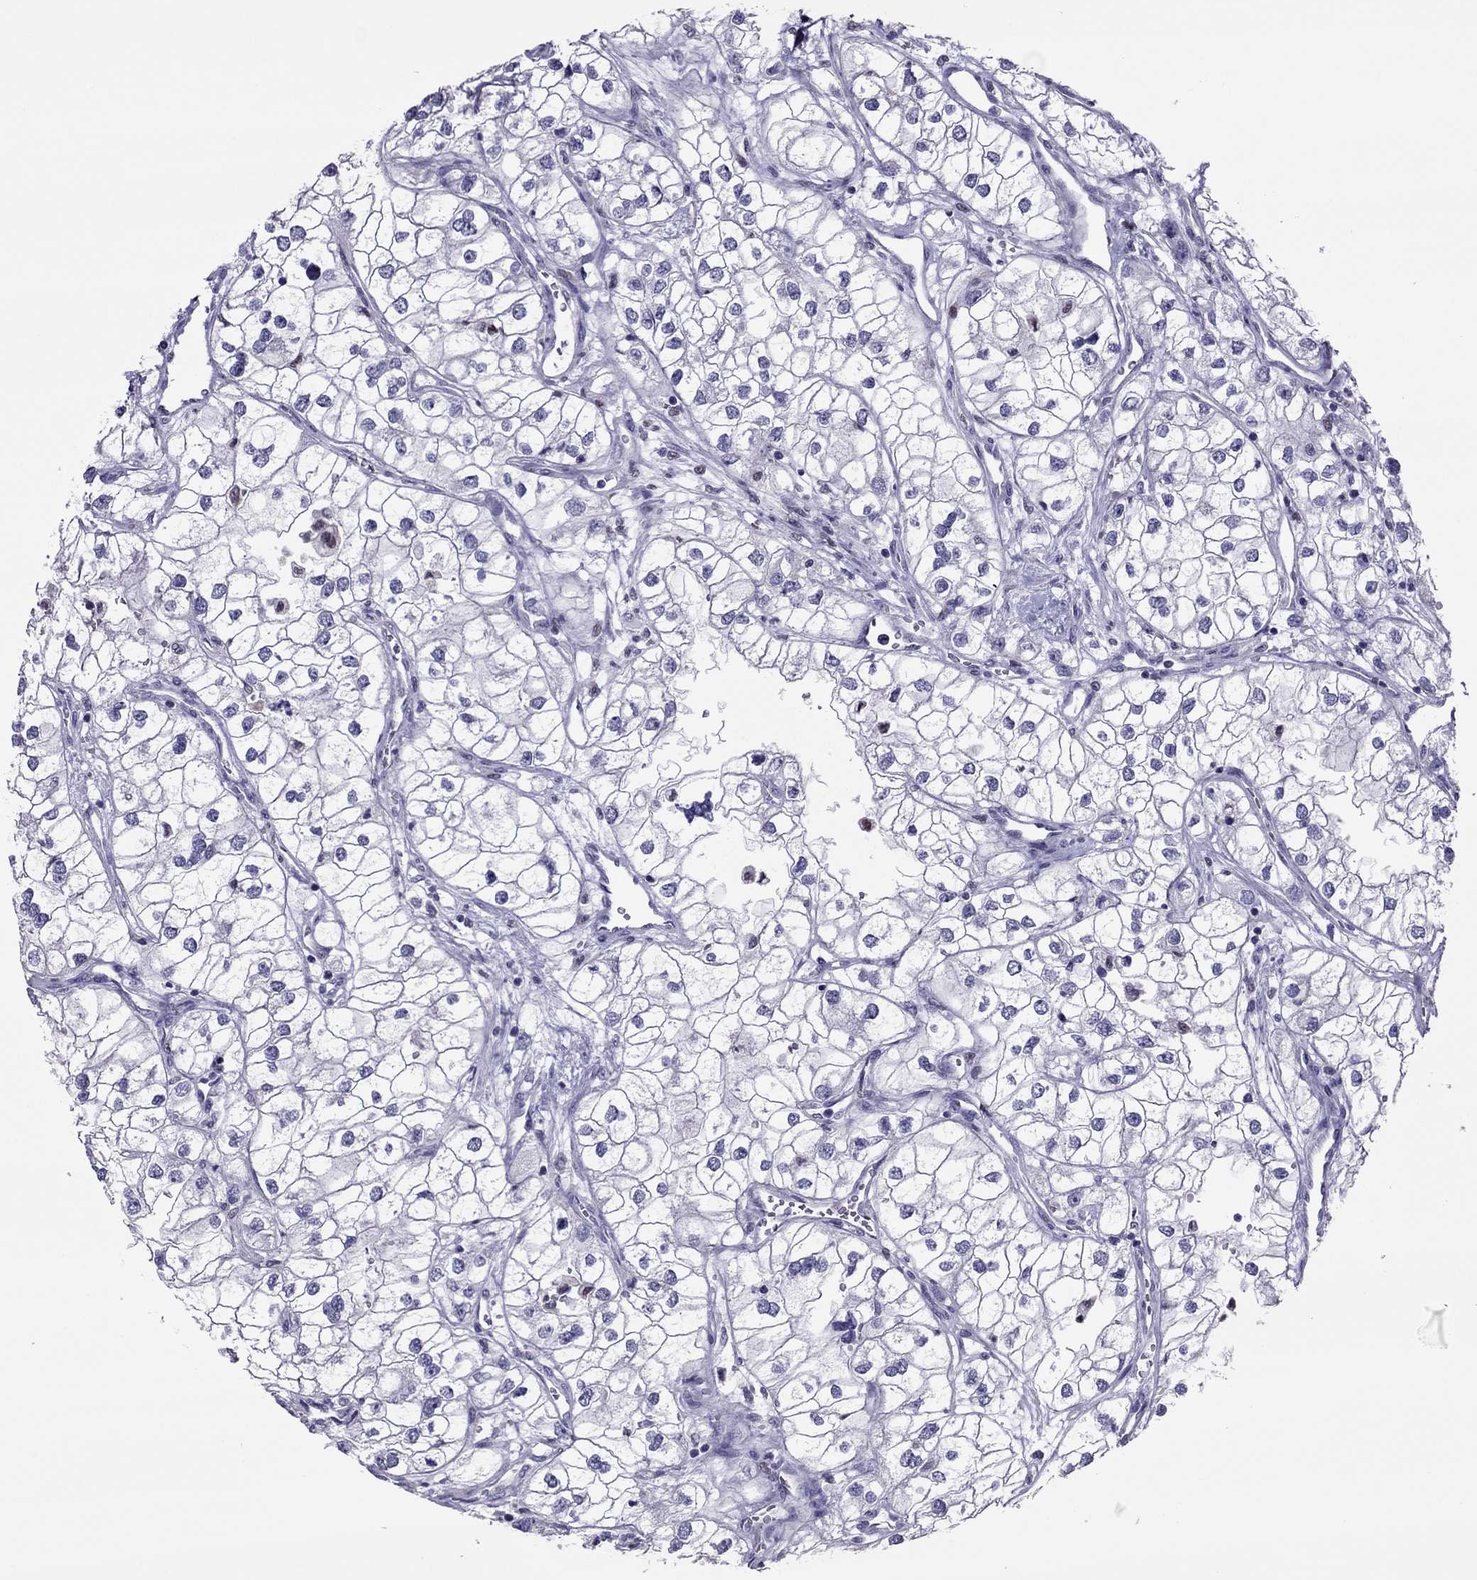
{"staining": {"intensity": "negative", "quantity": "none", "location": "none"}, "tissue": "renal cancer", "cell_type": "Tumor cells", "image_type": "cancer", "snomed": [{"axis": "morphology", "description": "Adenocarcinoma, NOS"}, {"axis": "topography", "description": "Kidney"}], "caption": "Micrograph shows no significant protein positivity in tumor cells of renal adenocarcinoma.", "gene": "SPINT3", "patient": {"sex": "male", "age": 59}}